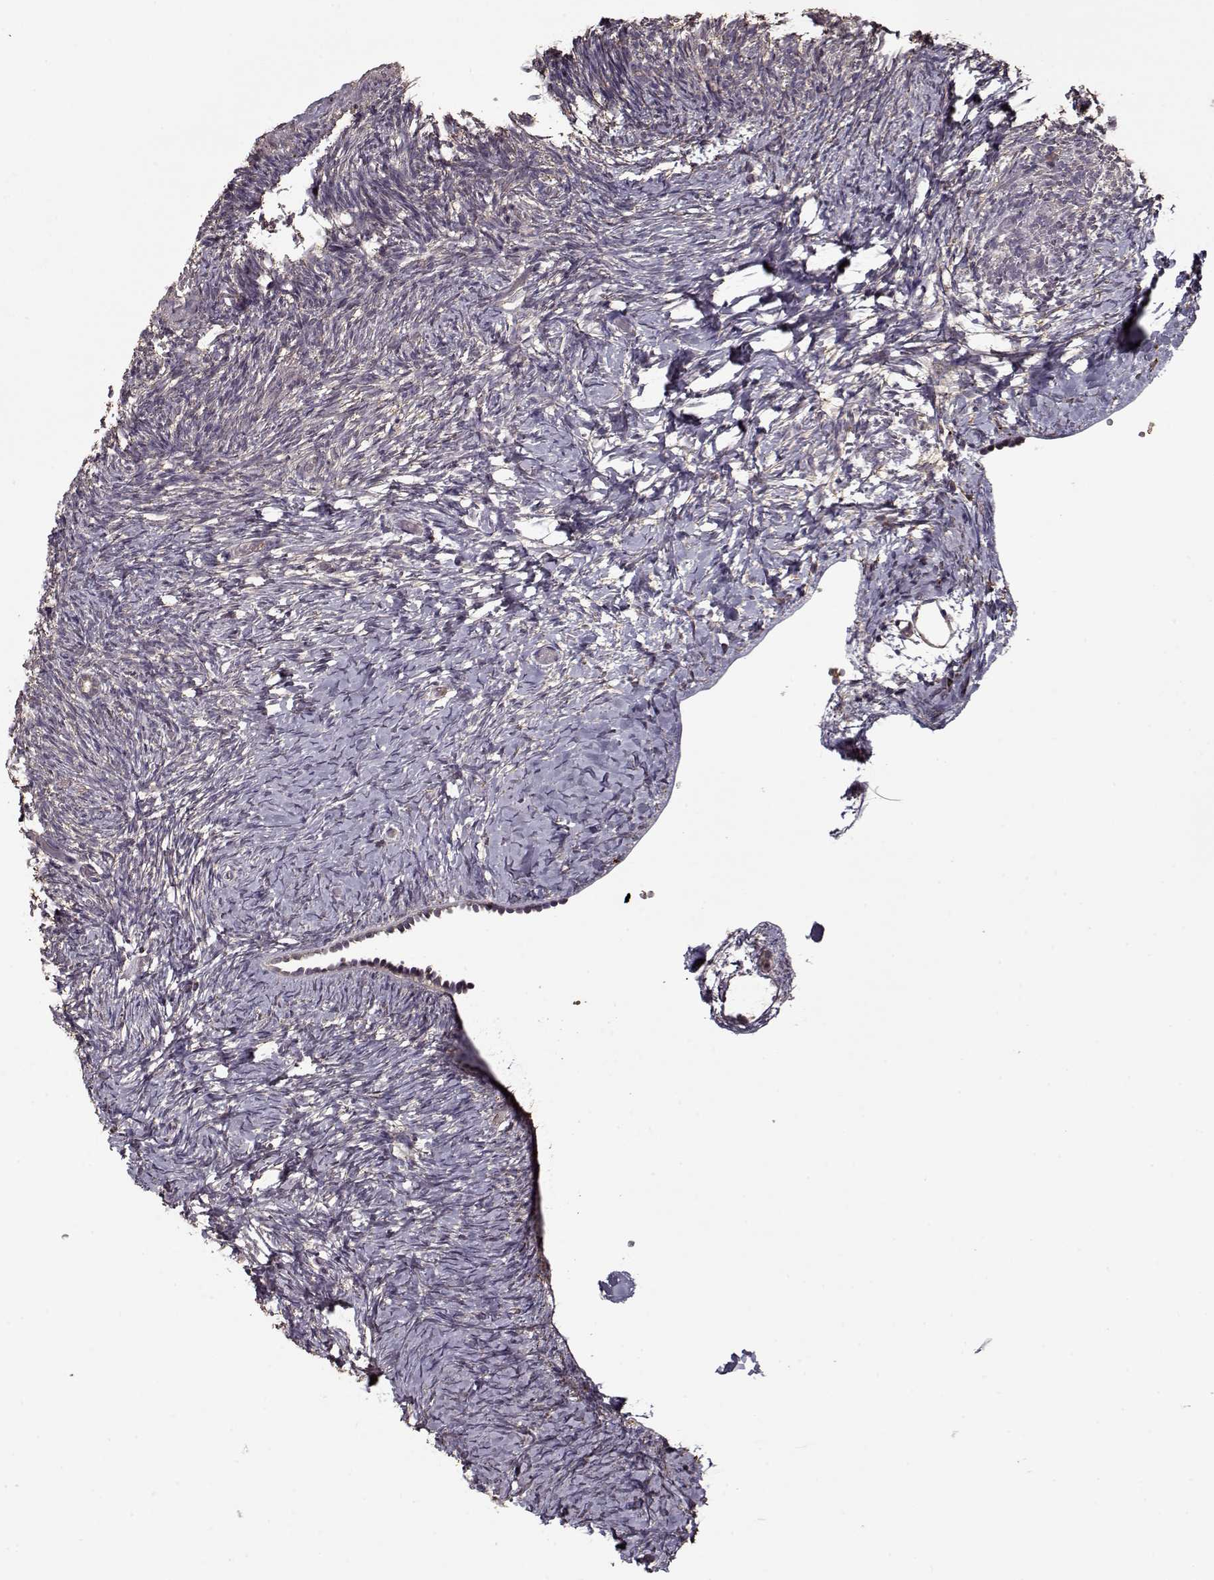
{"staining": {"intensity": "negative", "quantity": "none", "location": "none"}, "tissue": "ovary", "cell_type": "Ovarian stroma cells", "image_type": "normal", "snomed": [{"axis": "morphology", "description": "Normal tissue, NOS"}, {"axis": "topography", "description": "Ovary"}], "caption": "Immunohistochemistry (IHC) histopathology image of unremarkable ovary: ovary stained with DAB (3,3'-diaminobenzidine) exhibits no significant protein expression in ovarian stroma cells.", "gene": "IMMP1L", "patient": {"sex": "female", "age": 39}}